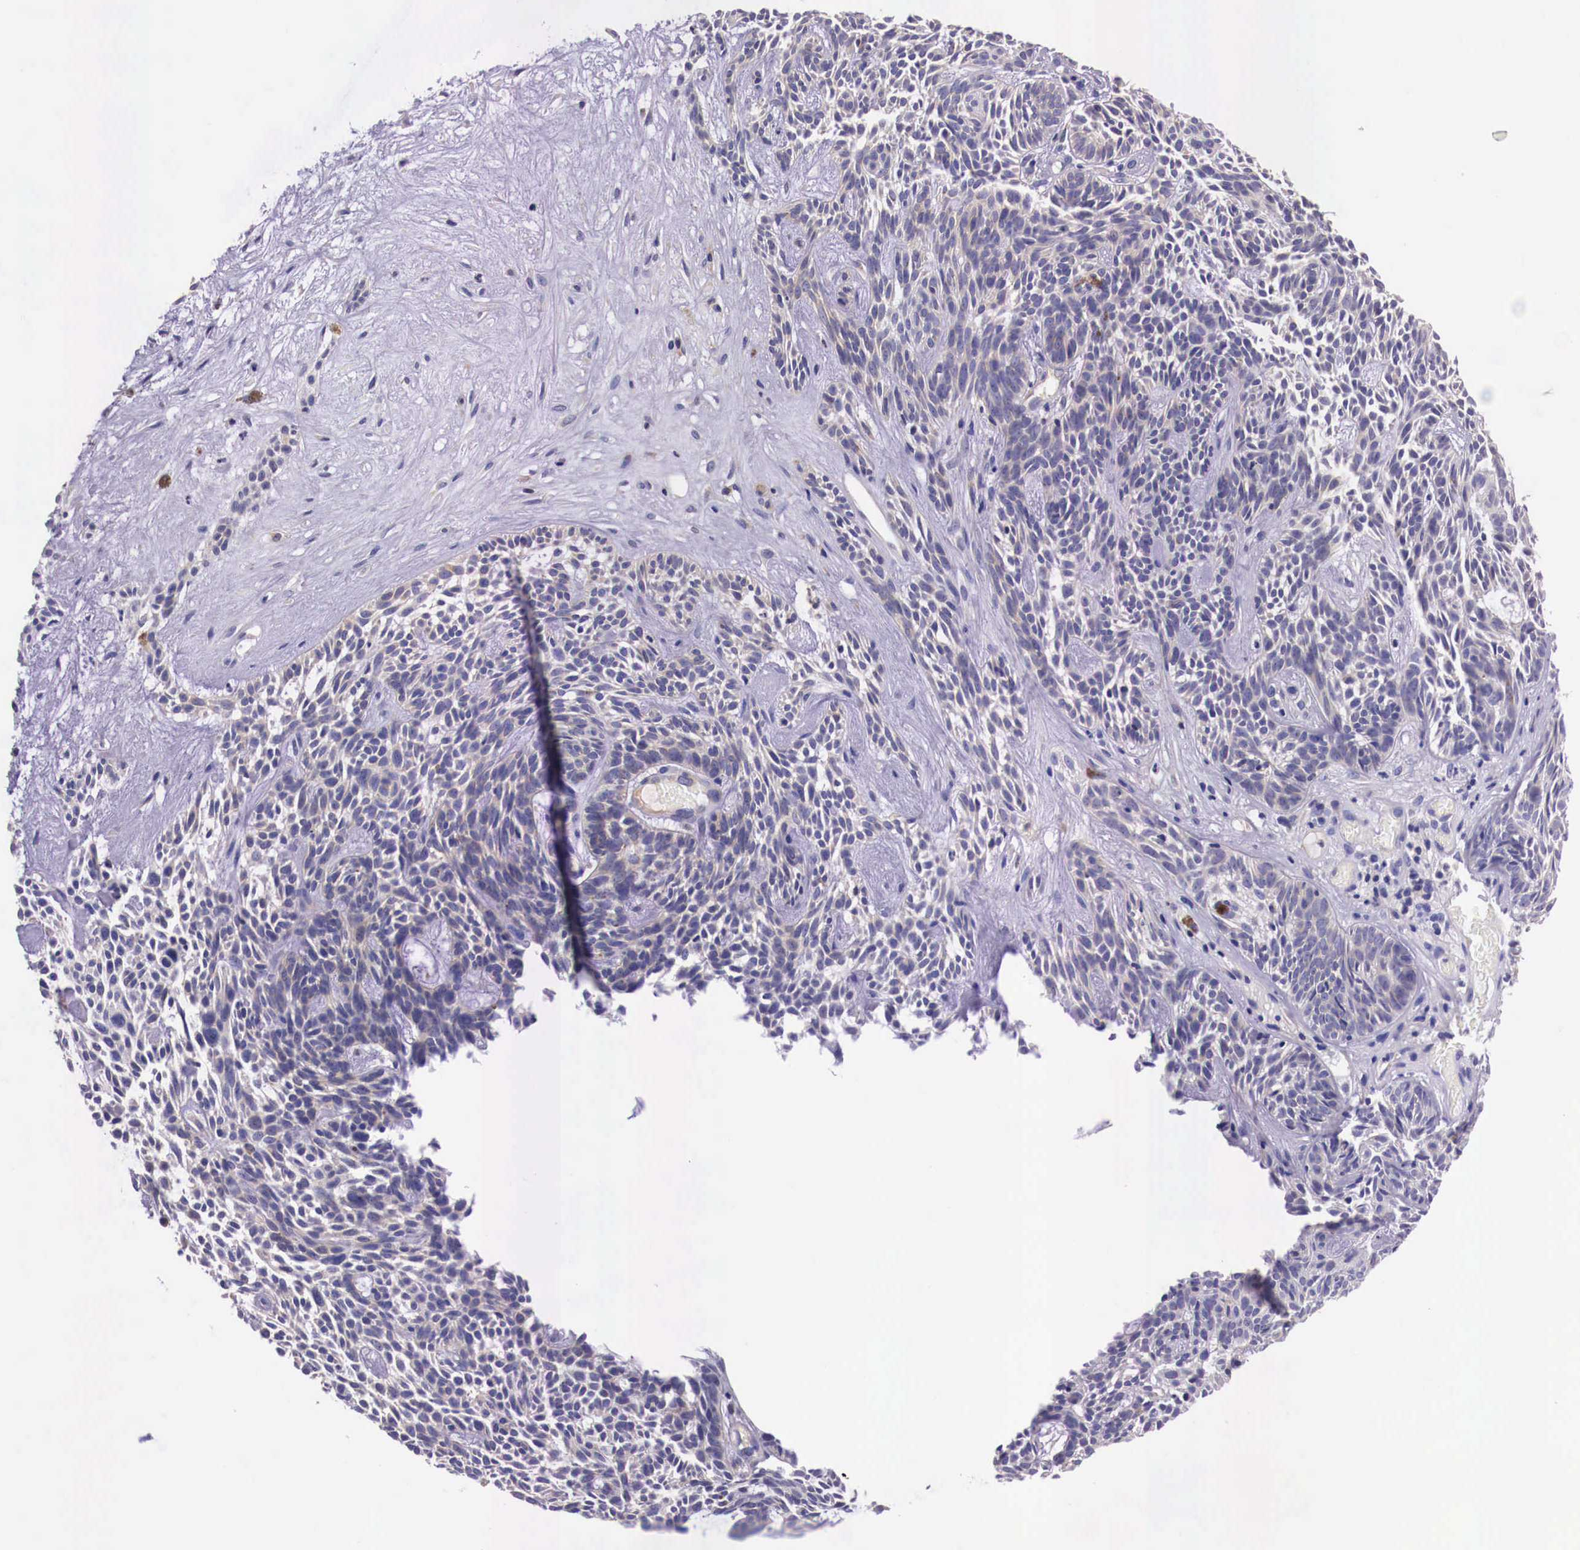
{"staining": {"intensity": "negative", "quantity": "none", "location": "none"}, "tissue": "skin cancer", "cell_type": "Tumor cells", "image_type": "cancer", "snomed": [{"axis": "morphology", "description": "Basal cell carcinoma"}, {"axis": "topography", "description": "Skin"}], "caption": "Tumor cells show no significant protein positivity in skin basal cell carcinoma.", "gene": "GRIPAP1", "patient": {"sex": "male", "age": 58}}